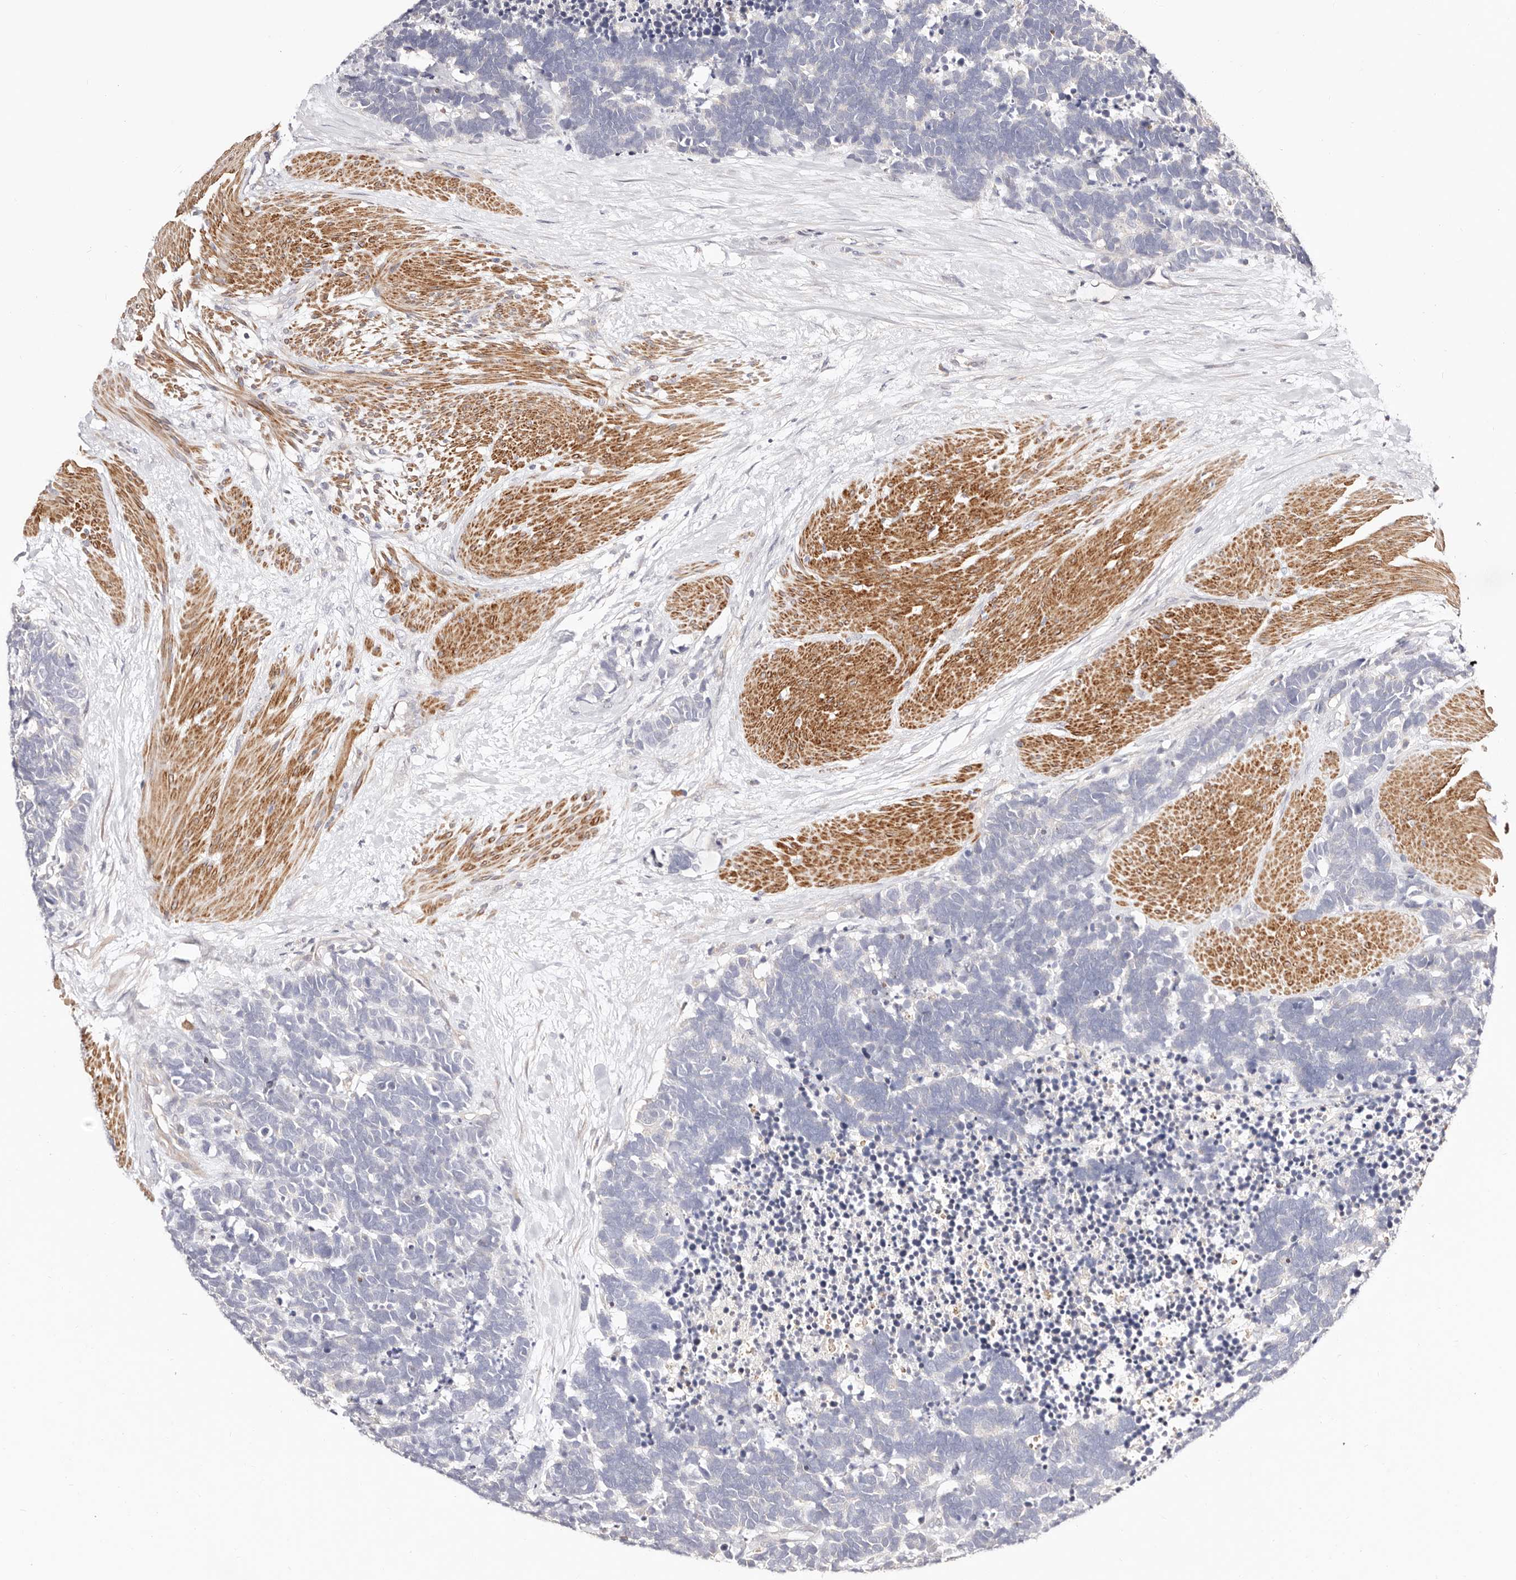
{"staining": {"intensity": "negative", "quantity": "none", "location": "none"}, "tissue": "carcinoid", "cell_type": "Tumor cells", "image_type": "cancer", "snomed": [{"axis": "morphology", "description": "Carcinoma, NOS"}, {"axis": "morphology", "description": "Carcinoid, malignant, NOS"}, {"axis": "topography", "description": "Urinary bladder"}], "caption": "This is an immunohistochemistry (IHC) micrograph of carcinoid. There is no staining in tumor cells.", "gene": "MAPK1", "patient": {"sex": "male", "age": 57}}